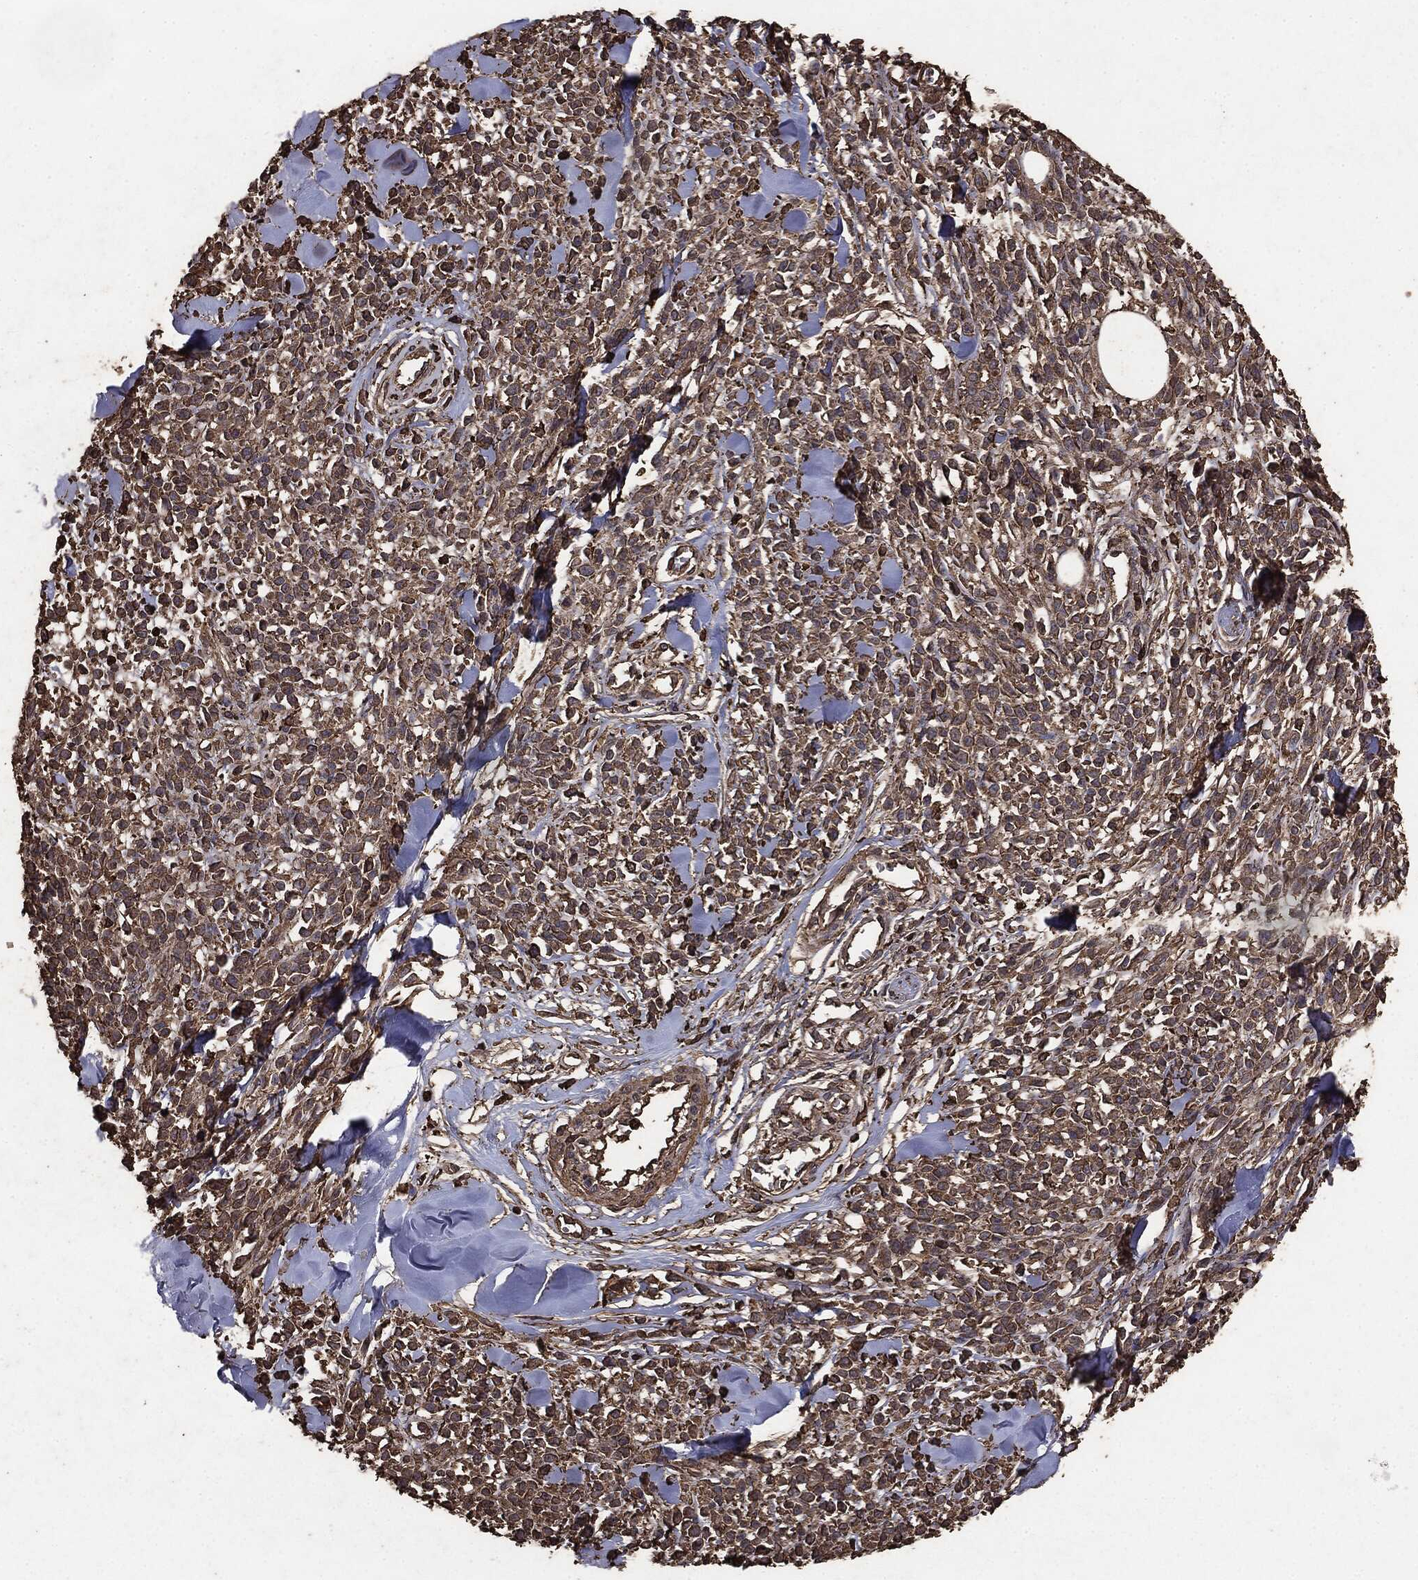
{"staining": {"intensity": "moderate", "quantity": ">75%", "location": "cytoplasmic/membranous"}, "tissue": "melanoma", "cell_type": "Tumor cells", "image_type": "cancer", "snomed": [{"axis": "morphology", "description": "Malignant melanoma, NOS"}, {"axis": "topography", "description": "Skin"}, {"axis": "topography", "description": "Skin of trunk"}], "caption": "Protein analysis of melanoma tissue shows moderate cytoplasmic/membranous staining in approximately >75% of tumor cells.", "gene": "MTOR", "patient": {"sex": "male", "age": 74}}